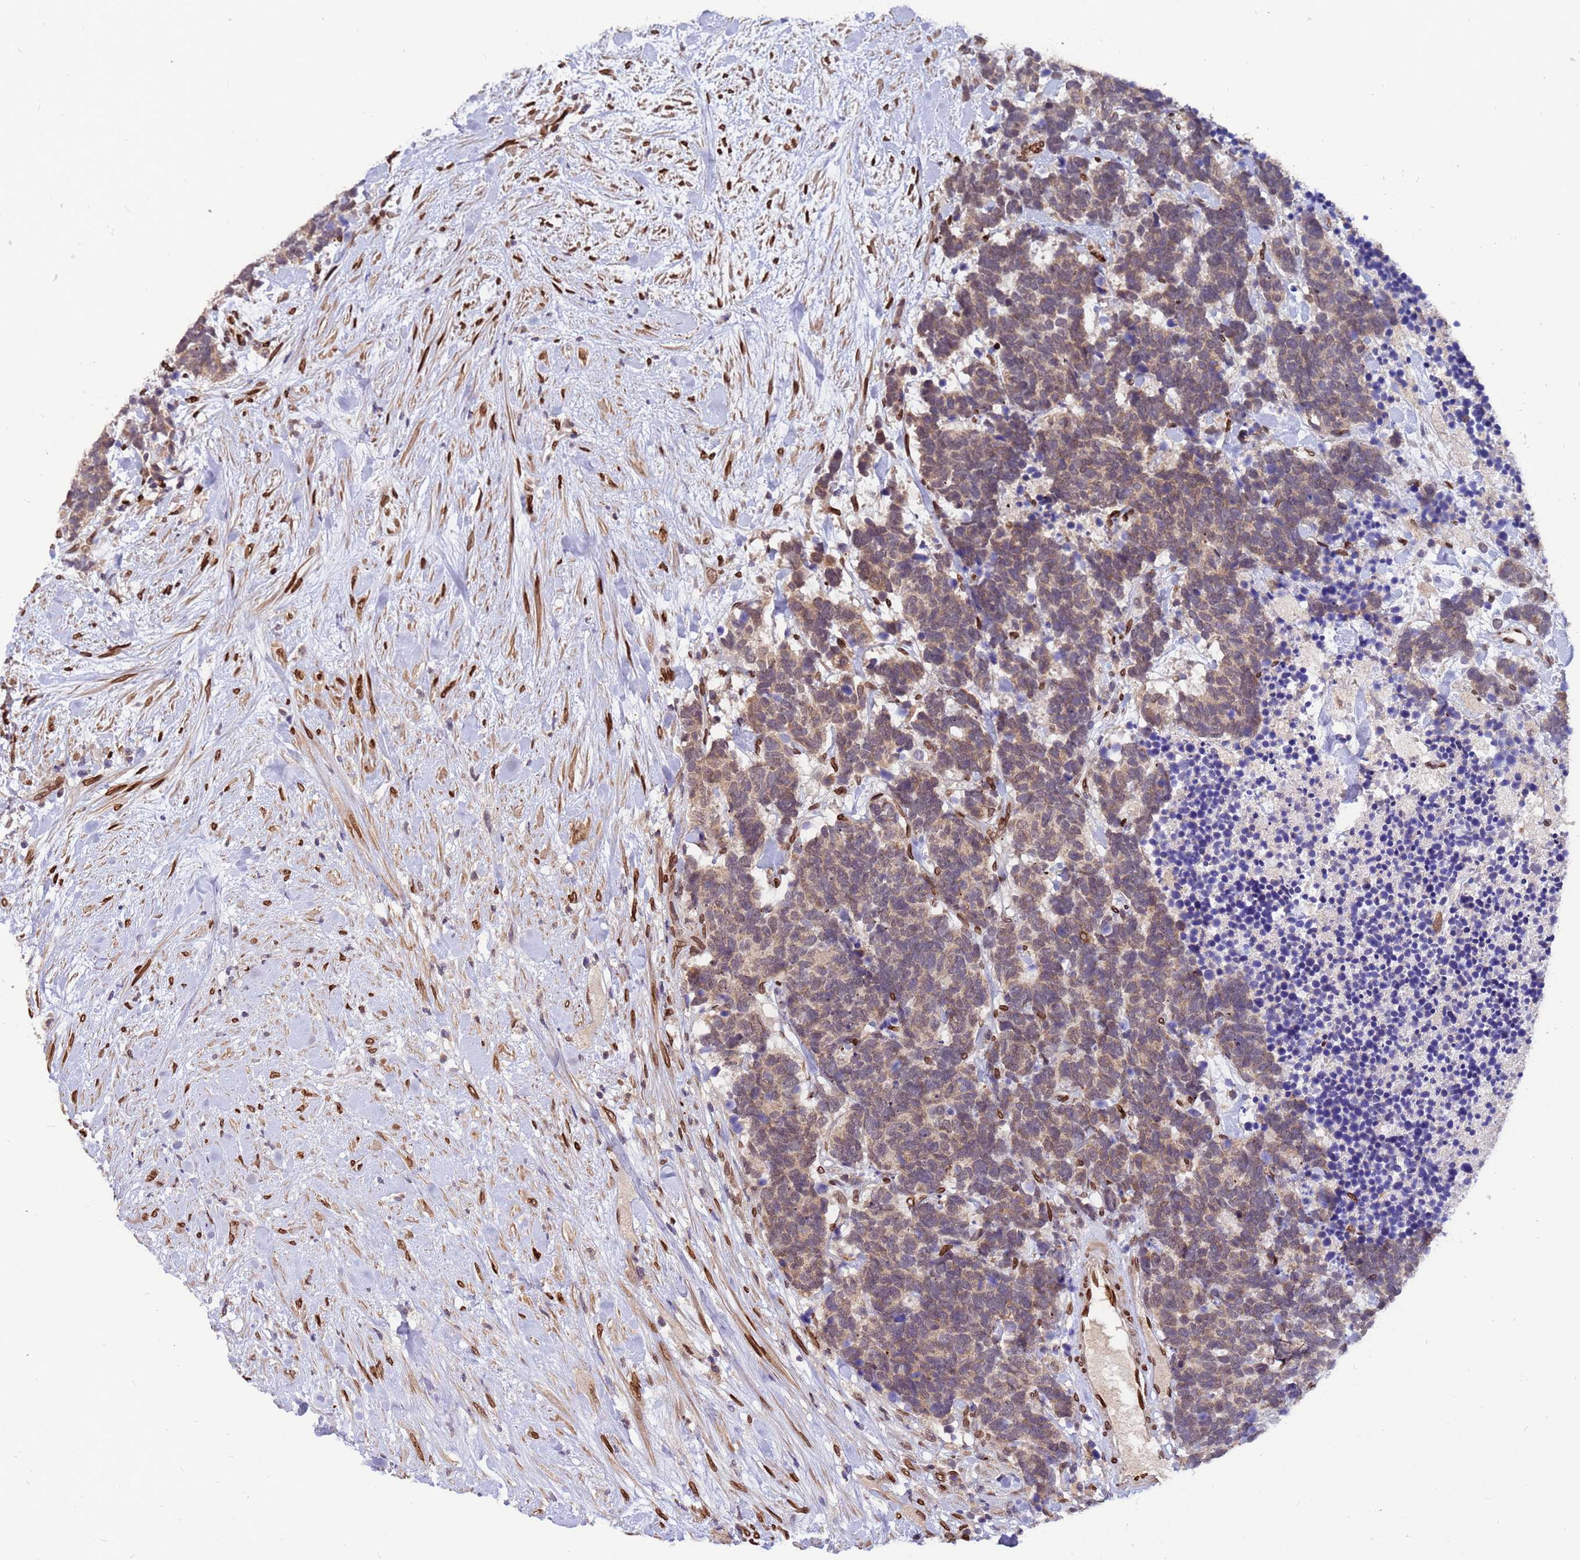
{"staining": {"intensity": "weak", "quantity": ">75%", "location": "cytoplasmic/membranous,nuclear"}, "tissue": "carcinoid", "cell_type": "Tumor cells", "image_type": "cancer", "snomed": [{"axis": "morphology", "description": "Carcinoma, NOS"}, {"axis": "morphology", "description": "Carcinoid, malignant, NOS"}, {"axis": "topography", "description": "Prostate"}], "caption": "DAB immunohistochemical staining of malignant carcinoid reveals weak cytoplasmic/membranous and nuclear protein positivity in about >75% of tumor cells.", "gene": "GPR135", "patient": {"sex": "male", "age": 57}}